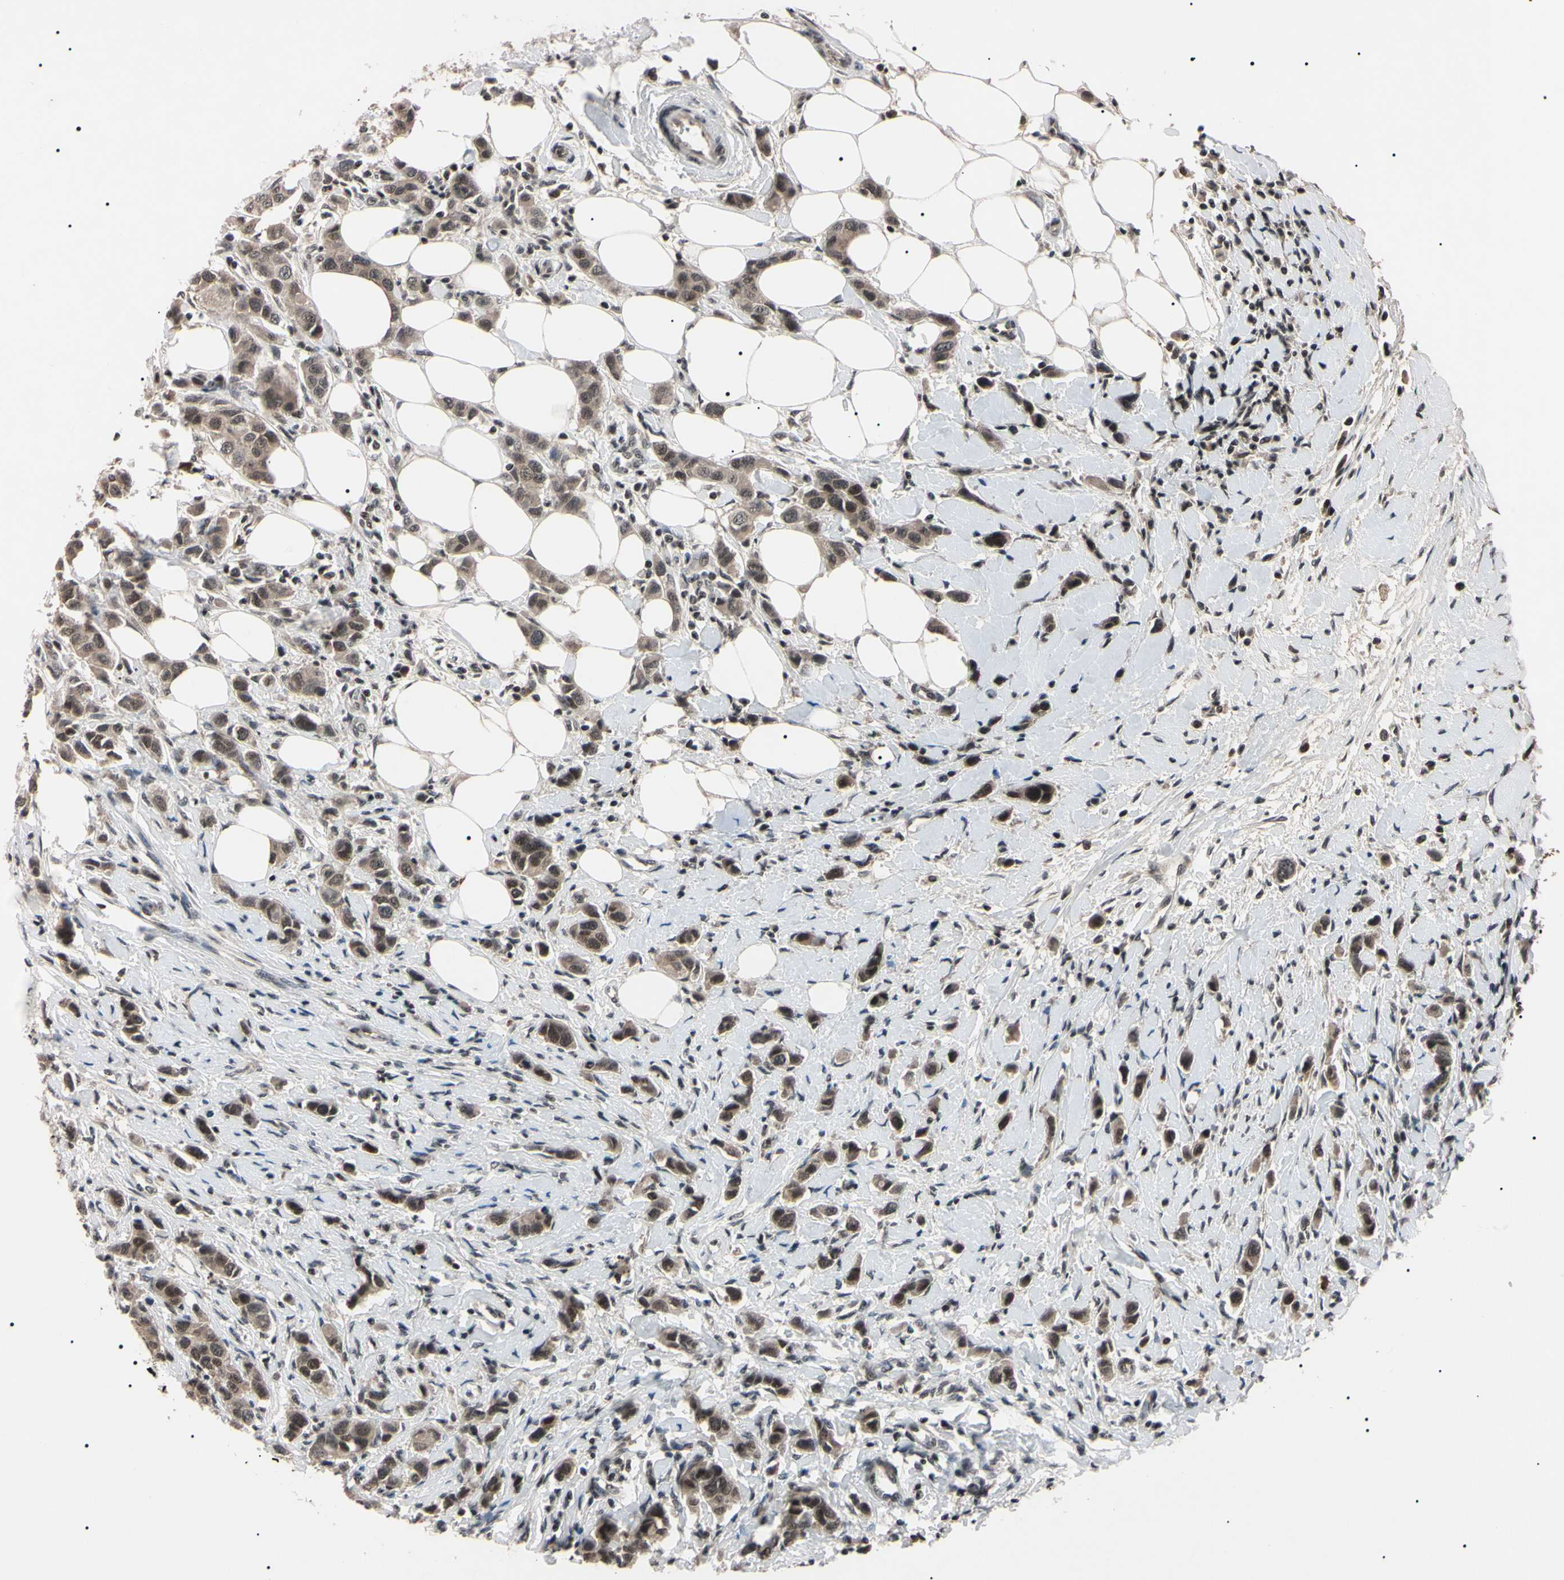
{"staining": {"intensity": "weak", "quantity": ">75%", "location": "cytoplasmic/membranous"}, "tissue": "breast cancer", "cell_type": "Tumor cells", "image_type": "cancer", "snomed": [{"axis": "morphology", "description": "Normal tissue, NOS"}, {"axis": "morphology", "description": "Duct carcinoma"}, {"axis": "topography", "description": "Breast"}], "caption": "A high-resolution image shows immunohistochemistry staining of breast intraductal carcinoma, which reveals weak cytoplasmic/membranous staining in about >75% of tumor cells.", "gene": "YY1", "patient": {"sex": "female", "age": 50}}